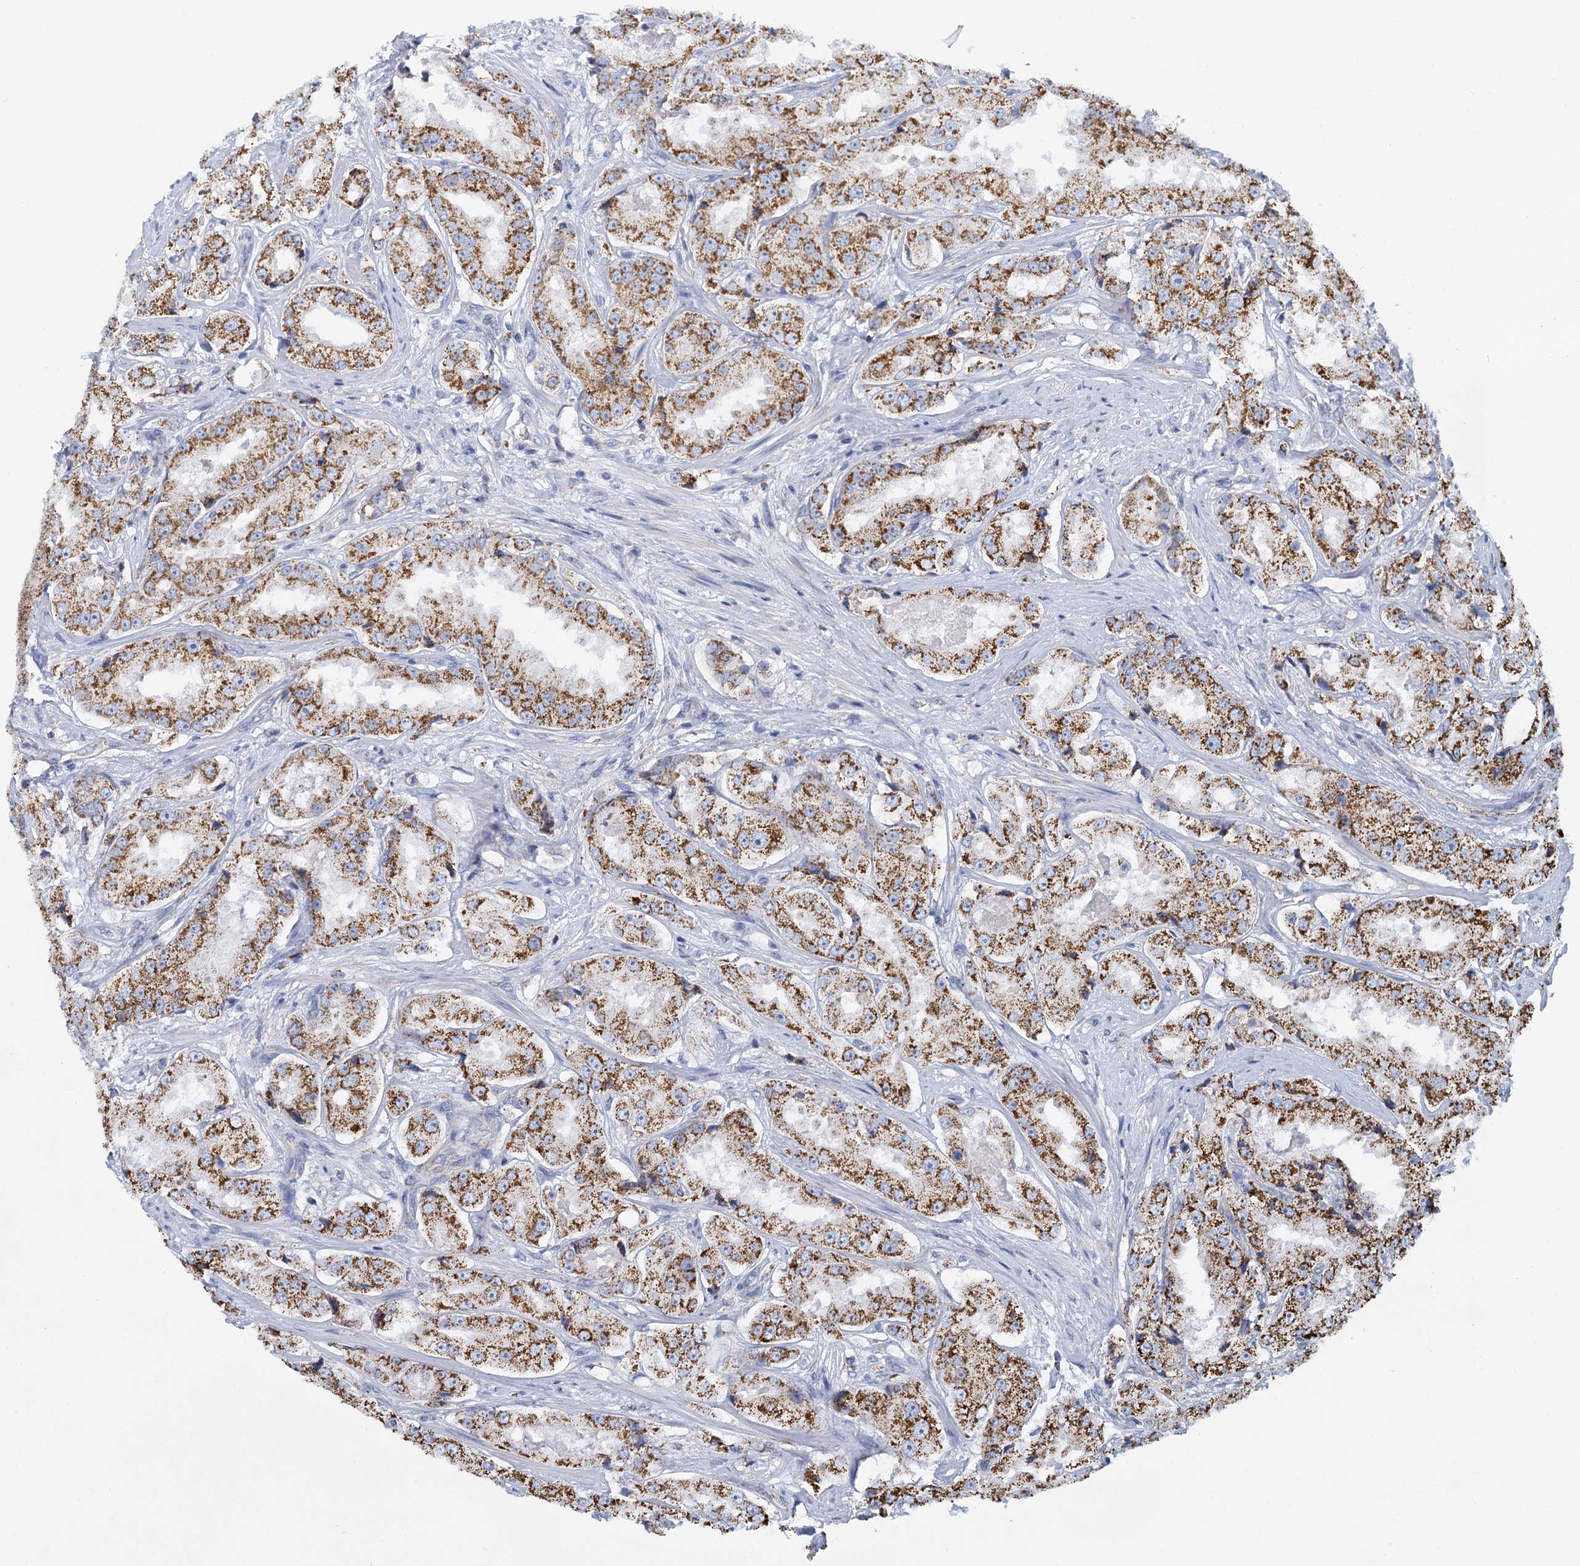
{"staining": {"intensity": "moderate", "quantity": ">75%", "location": "cytoplasmic/membranous"}, "tissue": "prostate cancer", "cell_type": "Tumor cells", "image_type": "cancer", "snomed": [{"axis": "morphology", "description": "Adenocarcinoma, High grade"}, {"axis": "topography", "description": "Prostate"}], "caption": "Moderate cytoplasmic/membranous positivity is seen in approximately >75% of tumor cells in high-grade adenocarcinoma (prostate).", "gene": "CCP110", "patient": {"sex": "male", "age": 73}}